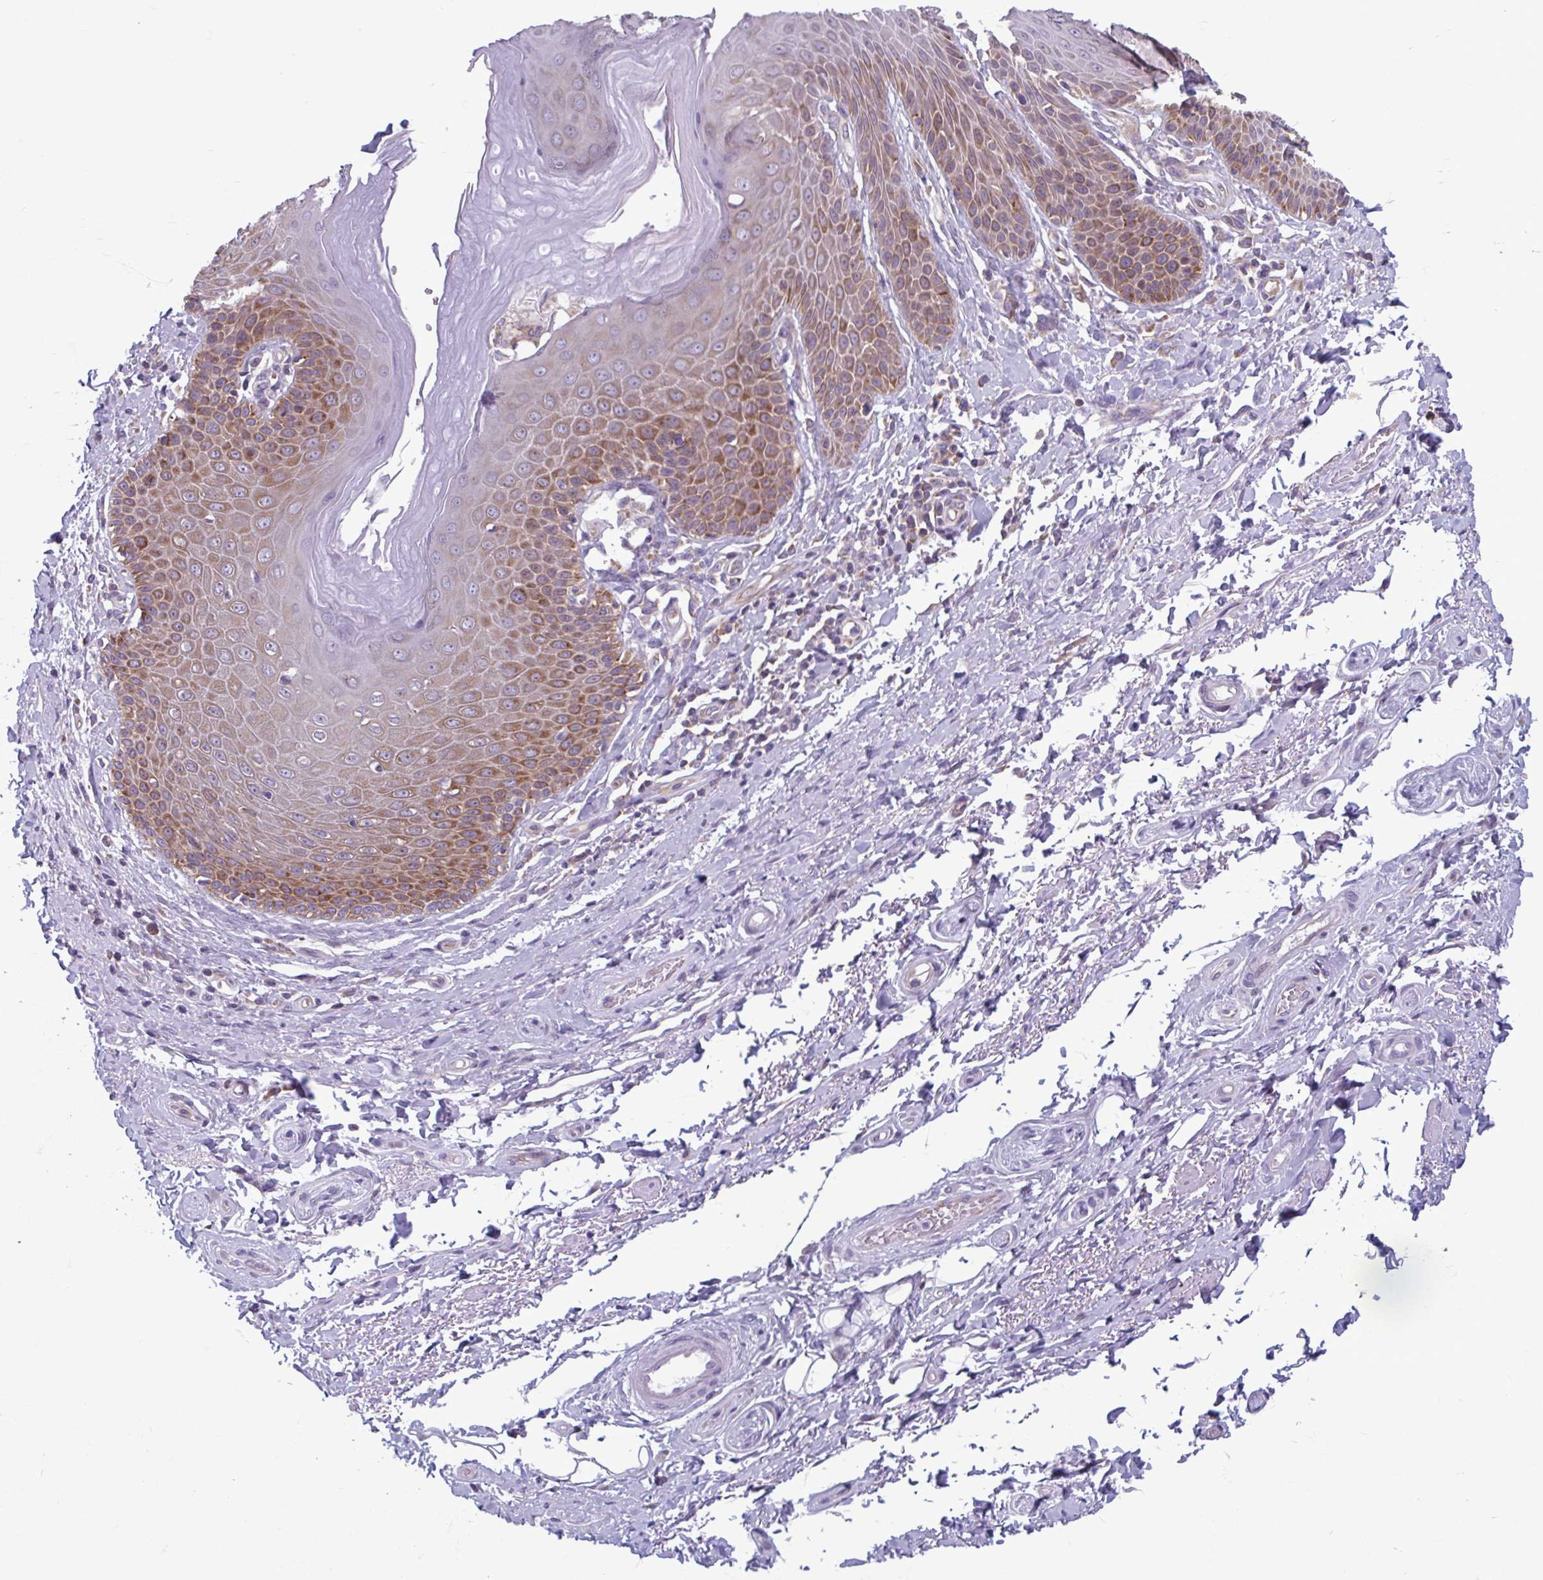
{"staining": {"intensity": "negative", "quantity": "none", "location": "none"}, "tissue": "adipose tissue", "cell_type": "Adipocytes", "image_type": "normal", "snomed": [{"axis": "morphology", "description": "Normal tissue, NOS"}, {"axis": "topography", "description": "Peripheral nerve tissue"}], "caption": "Adipose tissue stained for a protein using immunohistochemistry (IHC) demonstrates no positivity adipocytes.", "gene": "RPS16", "patient": {"sex": "male", "age": 51}}